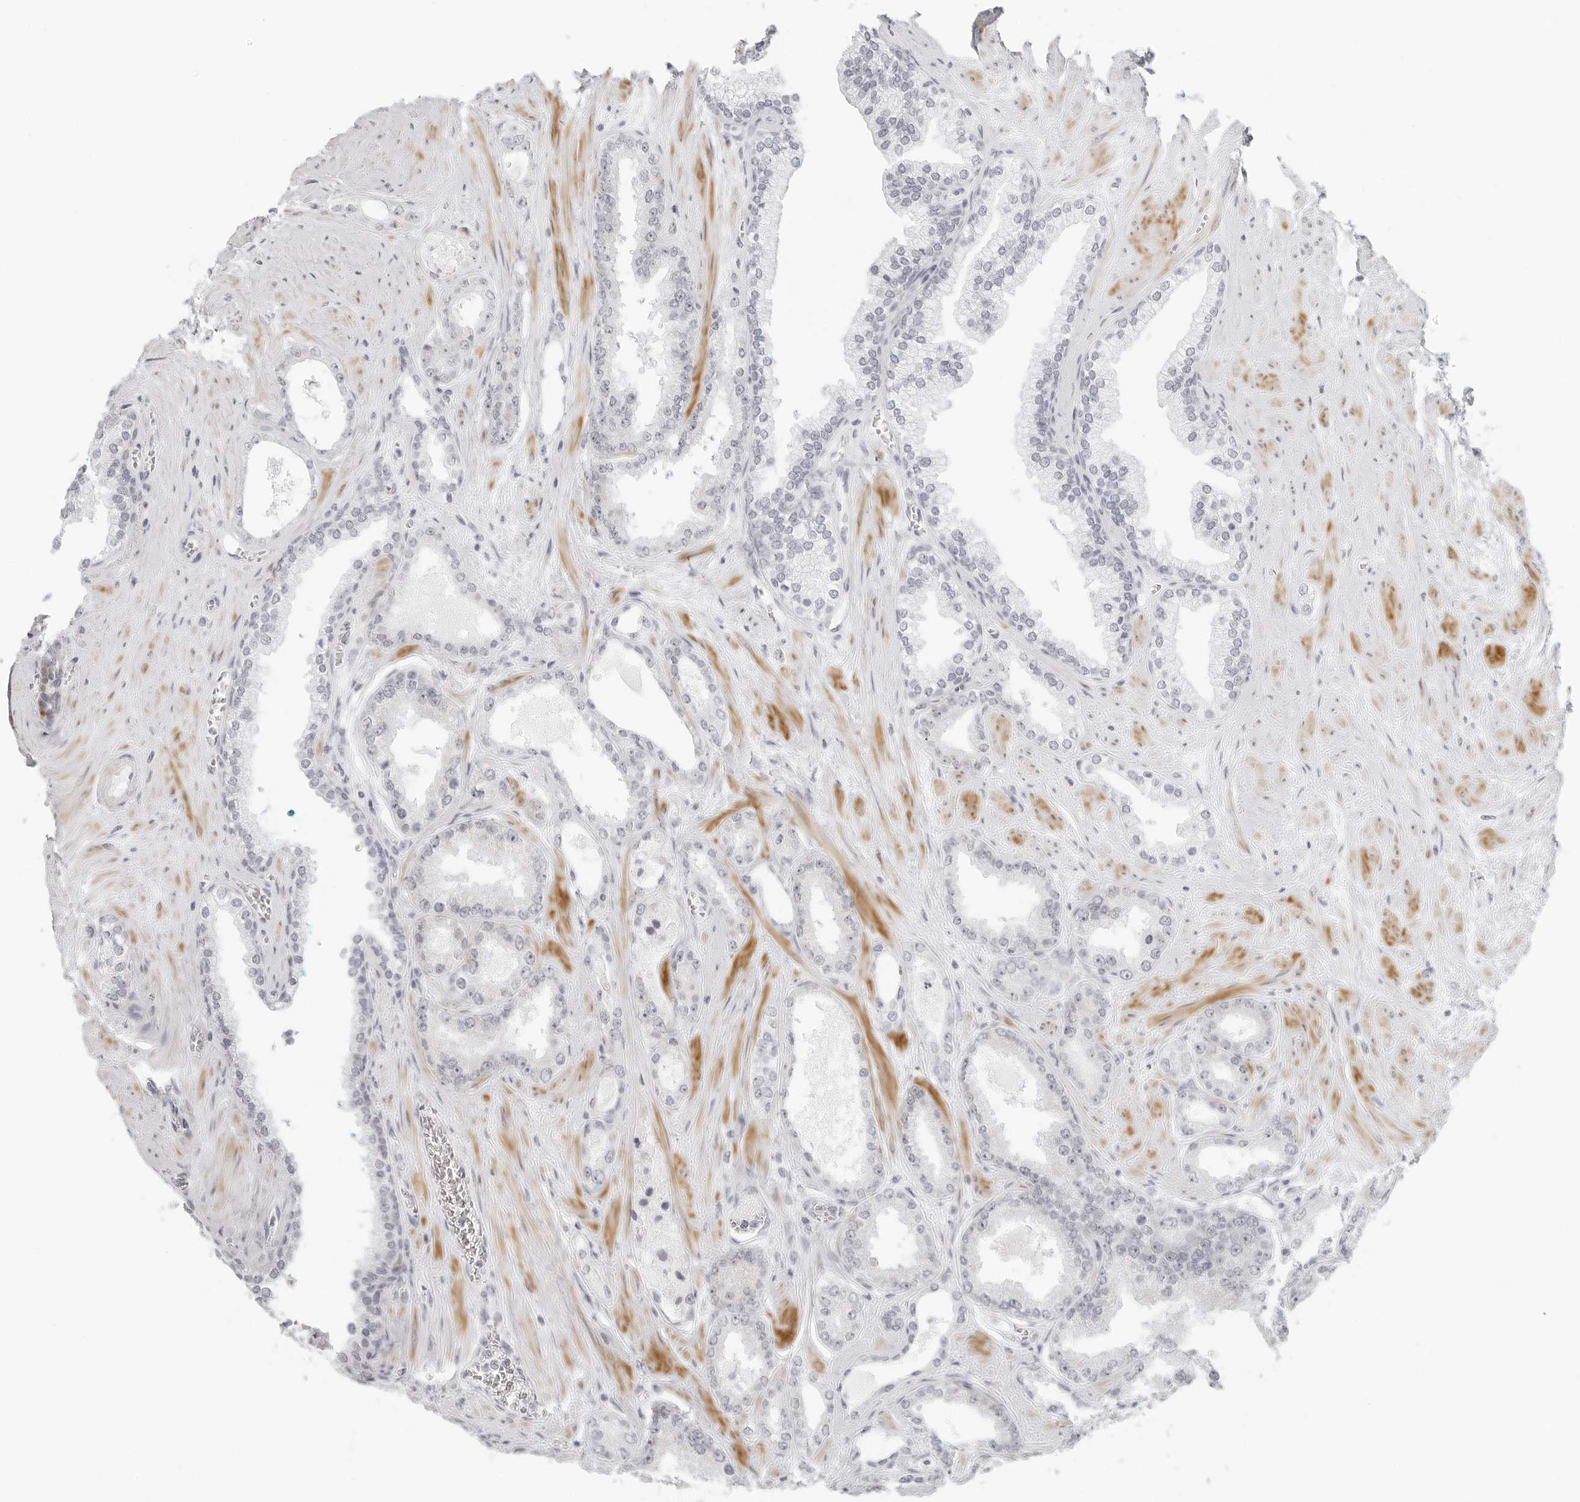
{"staining": {"intensity": "negative", "quantity": "none", "location": "none"}, "tissue": "prostate cancer", "cell_type": "Tumor cells", "image_type": "cancer", "snomed": [{"axis": "morphology", "description": "Adenocarcinoma, Low grade"}, {"axis": "topography", "description": "Prostate"}], "caption": "Human low-grade adenocarcinoma (prostate) stained for a protein using immunohistochemistry displays no expression in tumor cells.", "gene": "RPS6KC1", "patient": {"sex": "male", "age": 62}}